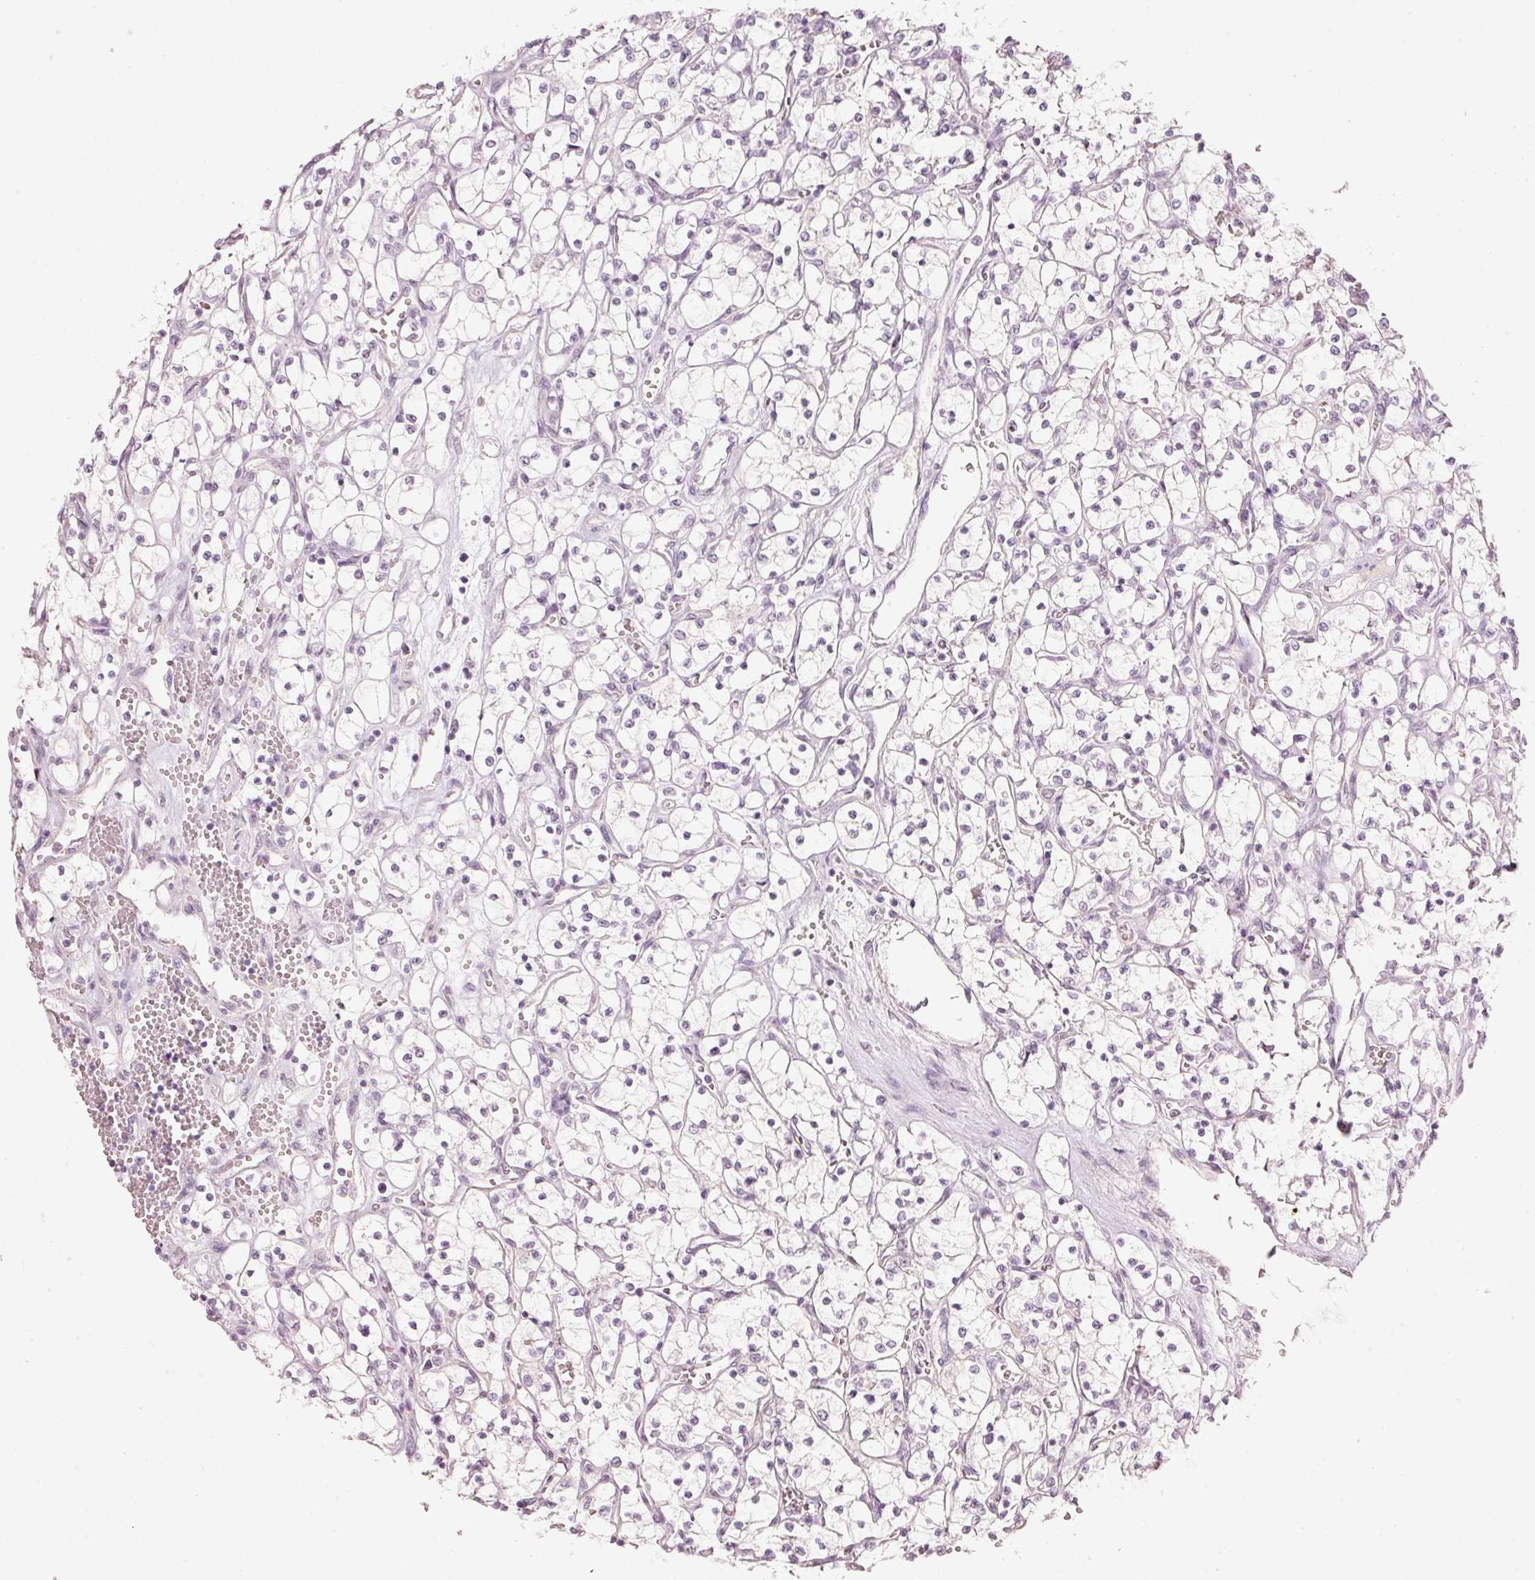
{"staining": {"intensity": "negative", "quantity": "none", "location": "none"}, "tissue": "renal cancer", "cell_type": "Tumor cells", "image_type": "cancer", "snomed": [{"axis": "morphology", "description": "Adenocarcinoma, NOS"}, {"axis": "topography", "description": "Kidney"}], "caption": "Micrograph shows no protein positivity in tumor cells of renal cancer tissue.", "gene": "STEAP1", "patient": {"sex": "female", "age": 69}}